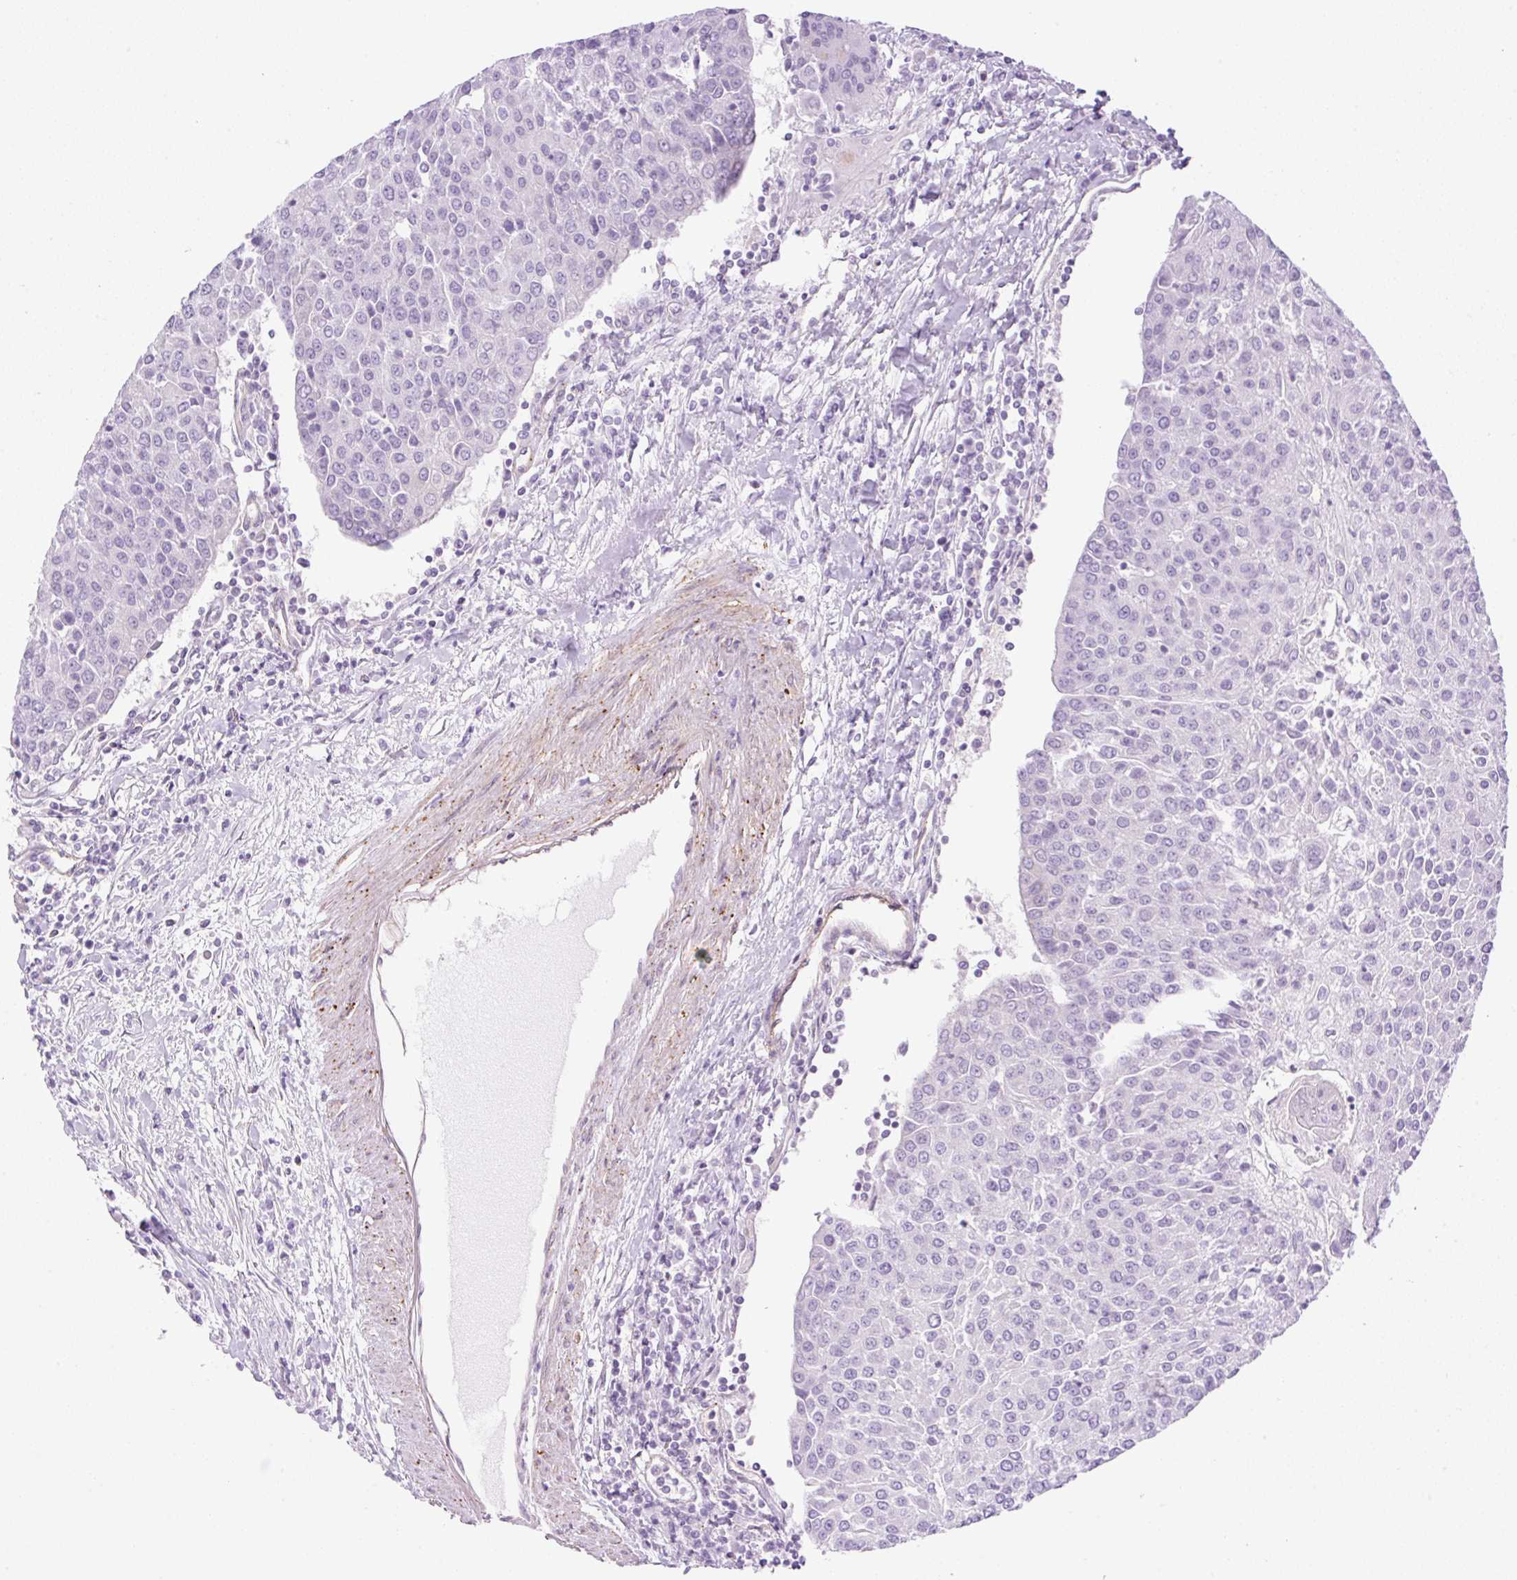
{"staining": {"intensity": "negative", "quantity": "none", "location": "none"}, "tissue": "urothelial cancer", "cell_type": "Tumor cells", "image_type": "cancer", "snomed": [{"axis": "morphology", "description": "Urothelial carcinoma, High grade"}, {"axis": "topography", "description": "Urinary bladder"}], "caption": "The photomicrograph displays no significant positivity in tumor cells of urothelial carcinoma (high-grade). (Immunohistochemistry, brightfield microscopy, high magnification).", "gene": "EHD3", "patient": {"sex": "female", "age": 85}}